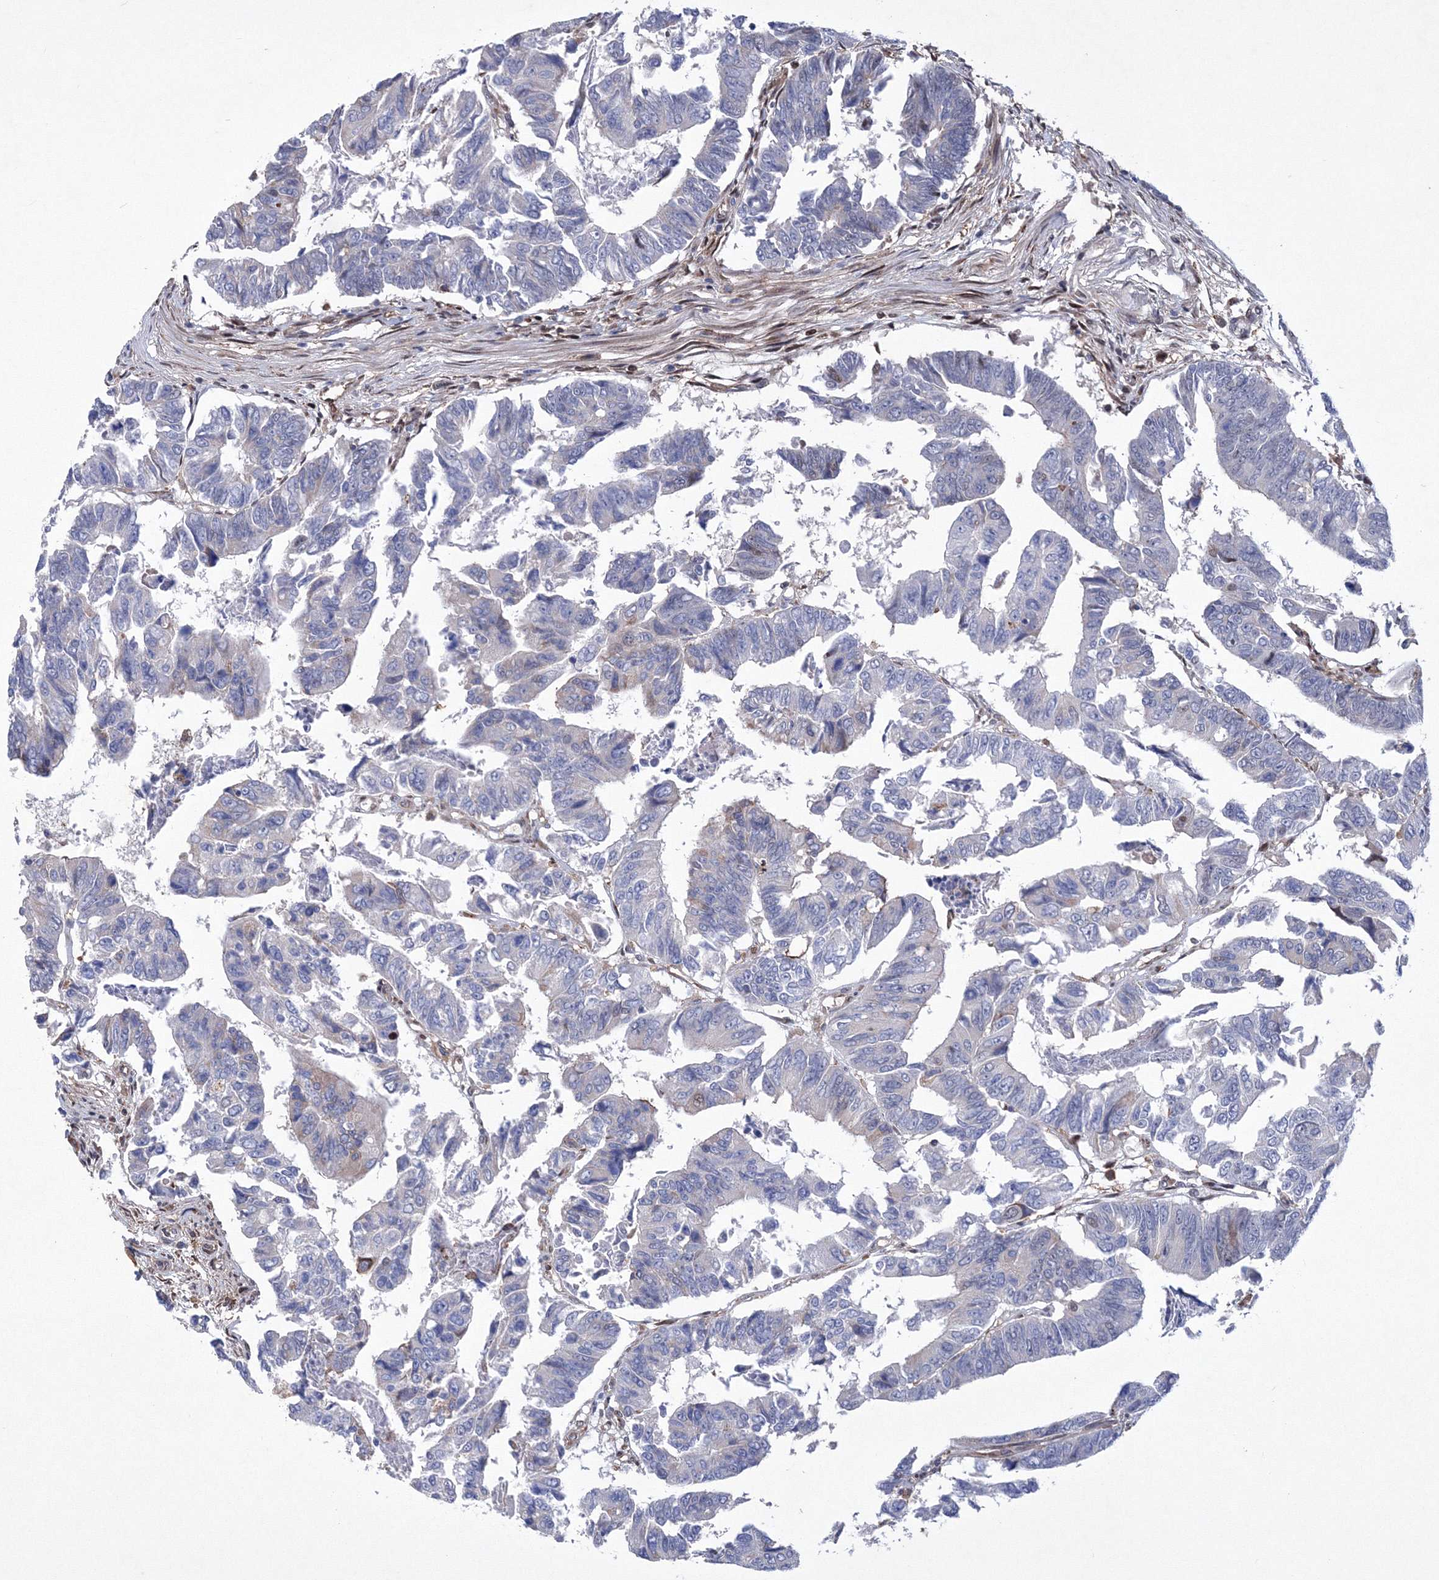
{"staining": {"intensity": "negative", "quantity": "none", "location": "none"}, "tissue": "colorectal cancer", "cell_type": "Tumor cells", "image_type": "cancer", "snomed": [{"axis": "morphology", "description": "Adenocarcinoma, NOS"}, {"axis": "topography", "description": "Rectum"}], "caption": "The immunohistochemistry (IHC) photomicrograph has no significant staining in tumor cells of colorectal cancer tissue.", "gene": "RNPEPL1", "patient": {"sex": "female", "age": 65}}